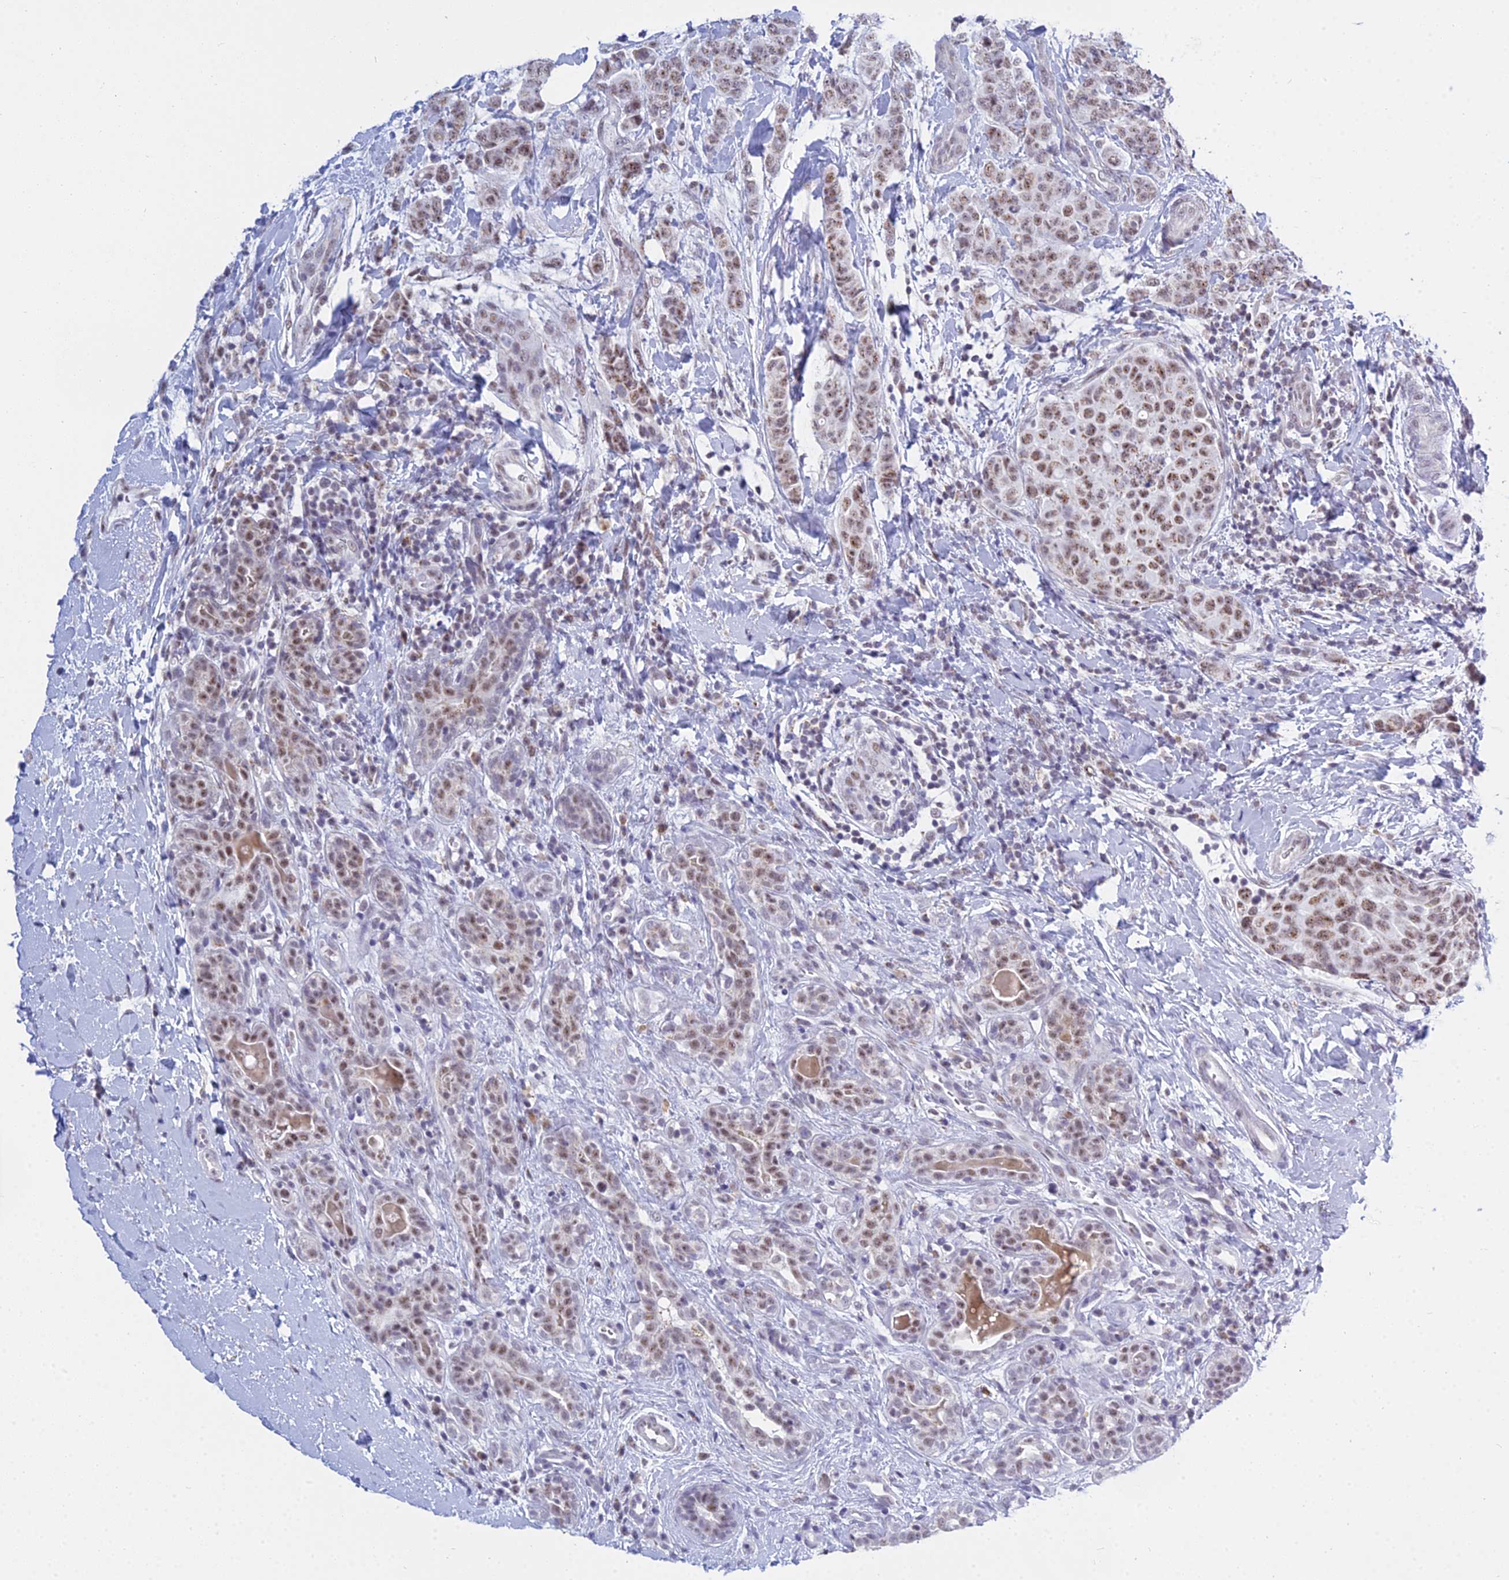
{"staining": {"intensity": "moderate", "quantity": ">75%", "location": "nuclear"}, "tissue": "breast cancer", "cell_type": "Tumor cells", "image_type": "cancer", "snomed": [{"axis": "morphology", "description": "Duct carcinoma"}, {"axis": "topography", "description": "Breast"}], "caption": "Immunohistochemistry (IHC) of human breast cancer (invasive ductal carcinoma) reveals medium levels of moderate nuclear expression in about >75% of tumor cells.", "gene": "KLF14", "patient": {"sex": "female", "age": 40}}